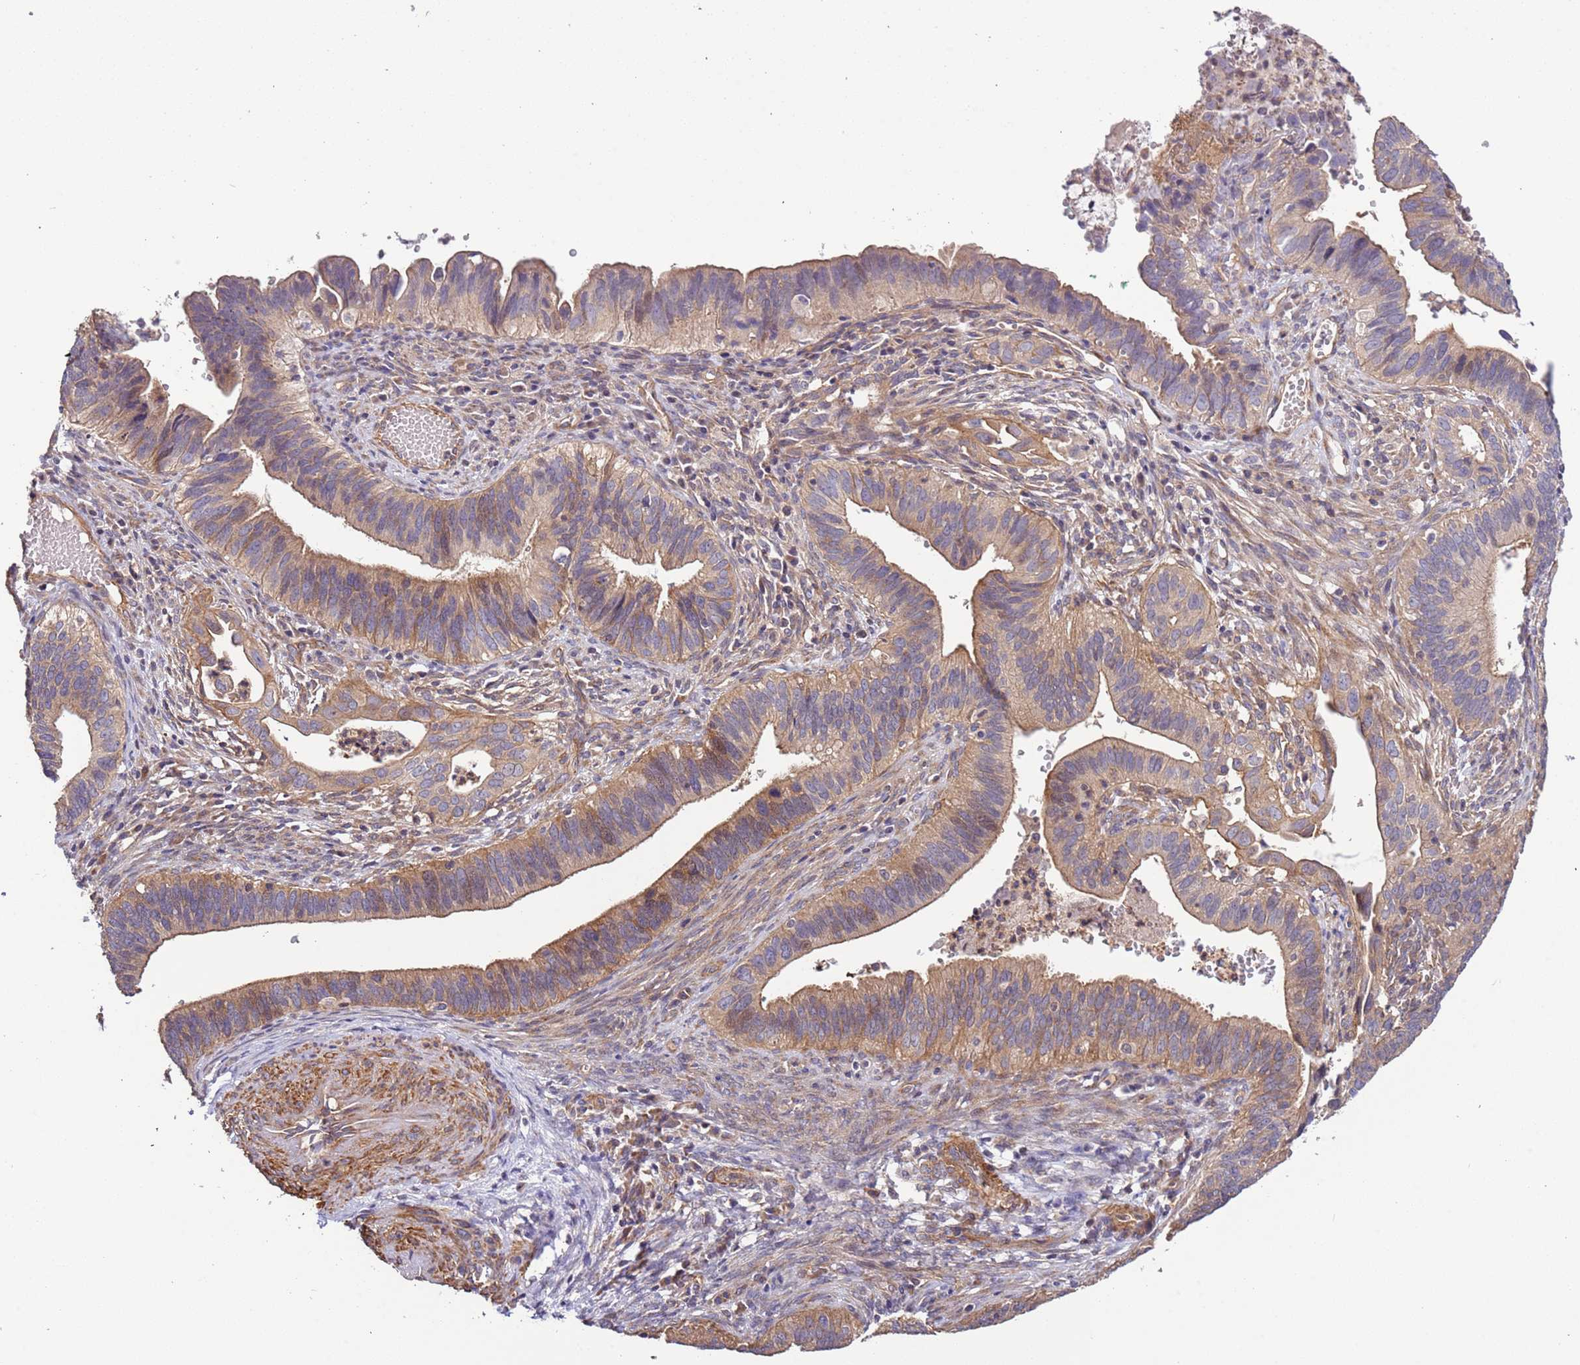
{"staining": {"intensity": "moderate", "quantity": ">75%", "location": "cytoplasmic/membranous"}, "tissue": "cervical cancer", "cell_type": "Tumor cells", "image_type": "cancer", "snomed": [{"axis": "morphology", "description": "Adenocarcinoma, NOS"}, {"axis": "topography", "description": "Cervix"}], "caption": "A photomicrograph showing moderate cytoplasmic/membranous staining in about >75% of tumor cells in adenocarcinoma (cervical), as visualized by brown immunohistochemical staining.", "gene": "LAMB4", "patient": {"sex": "female", "age": 42}}